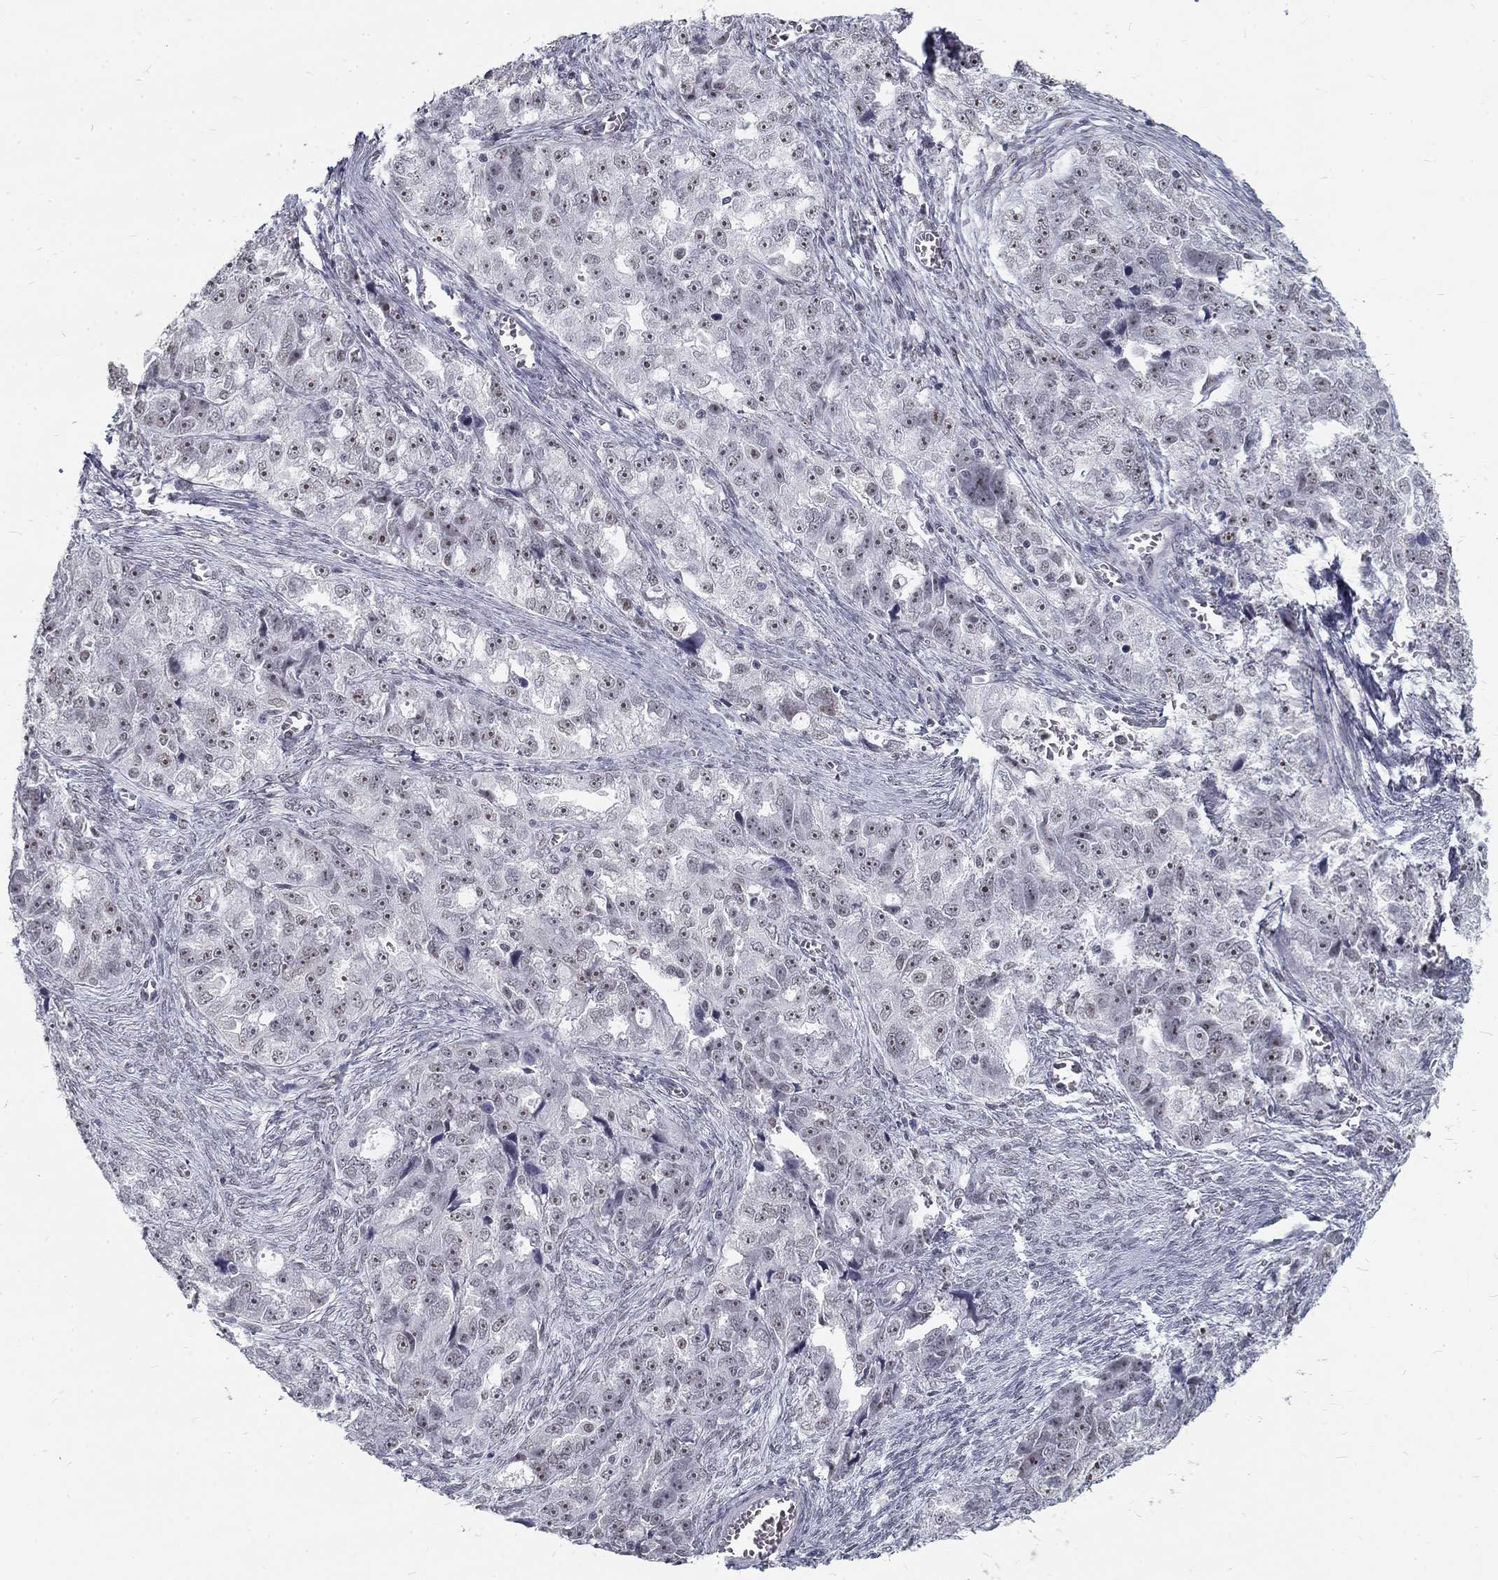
{"staining": {"intensity": "negative", "quantity": "none", "location": "none"}, "tissue": "ovarian cancer", "cell_type": "Tumor cells", "image_type": "cancer", "snomed": [{"axis": "morphology", "description": "Cystadenocarcinoma, serous, NOS"}, {"axis": "topography", "description": "Ovary"}], "caption": "A high-resolution image shows immunohistochemistry staining of ovarian serous cystadenocarcinoma, which reveals no significant positivity in tumor cells.", "gene": "SNORC", "patient": {"sex": "female", "age": 51}}